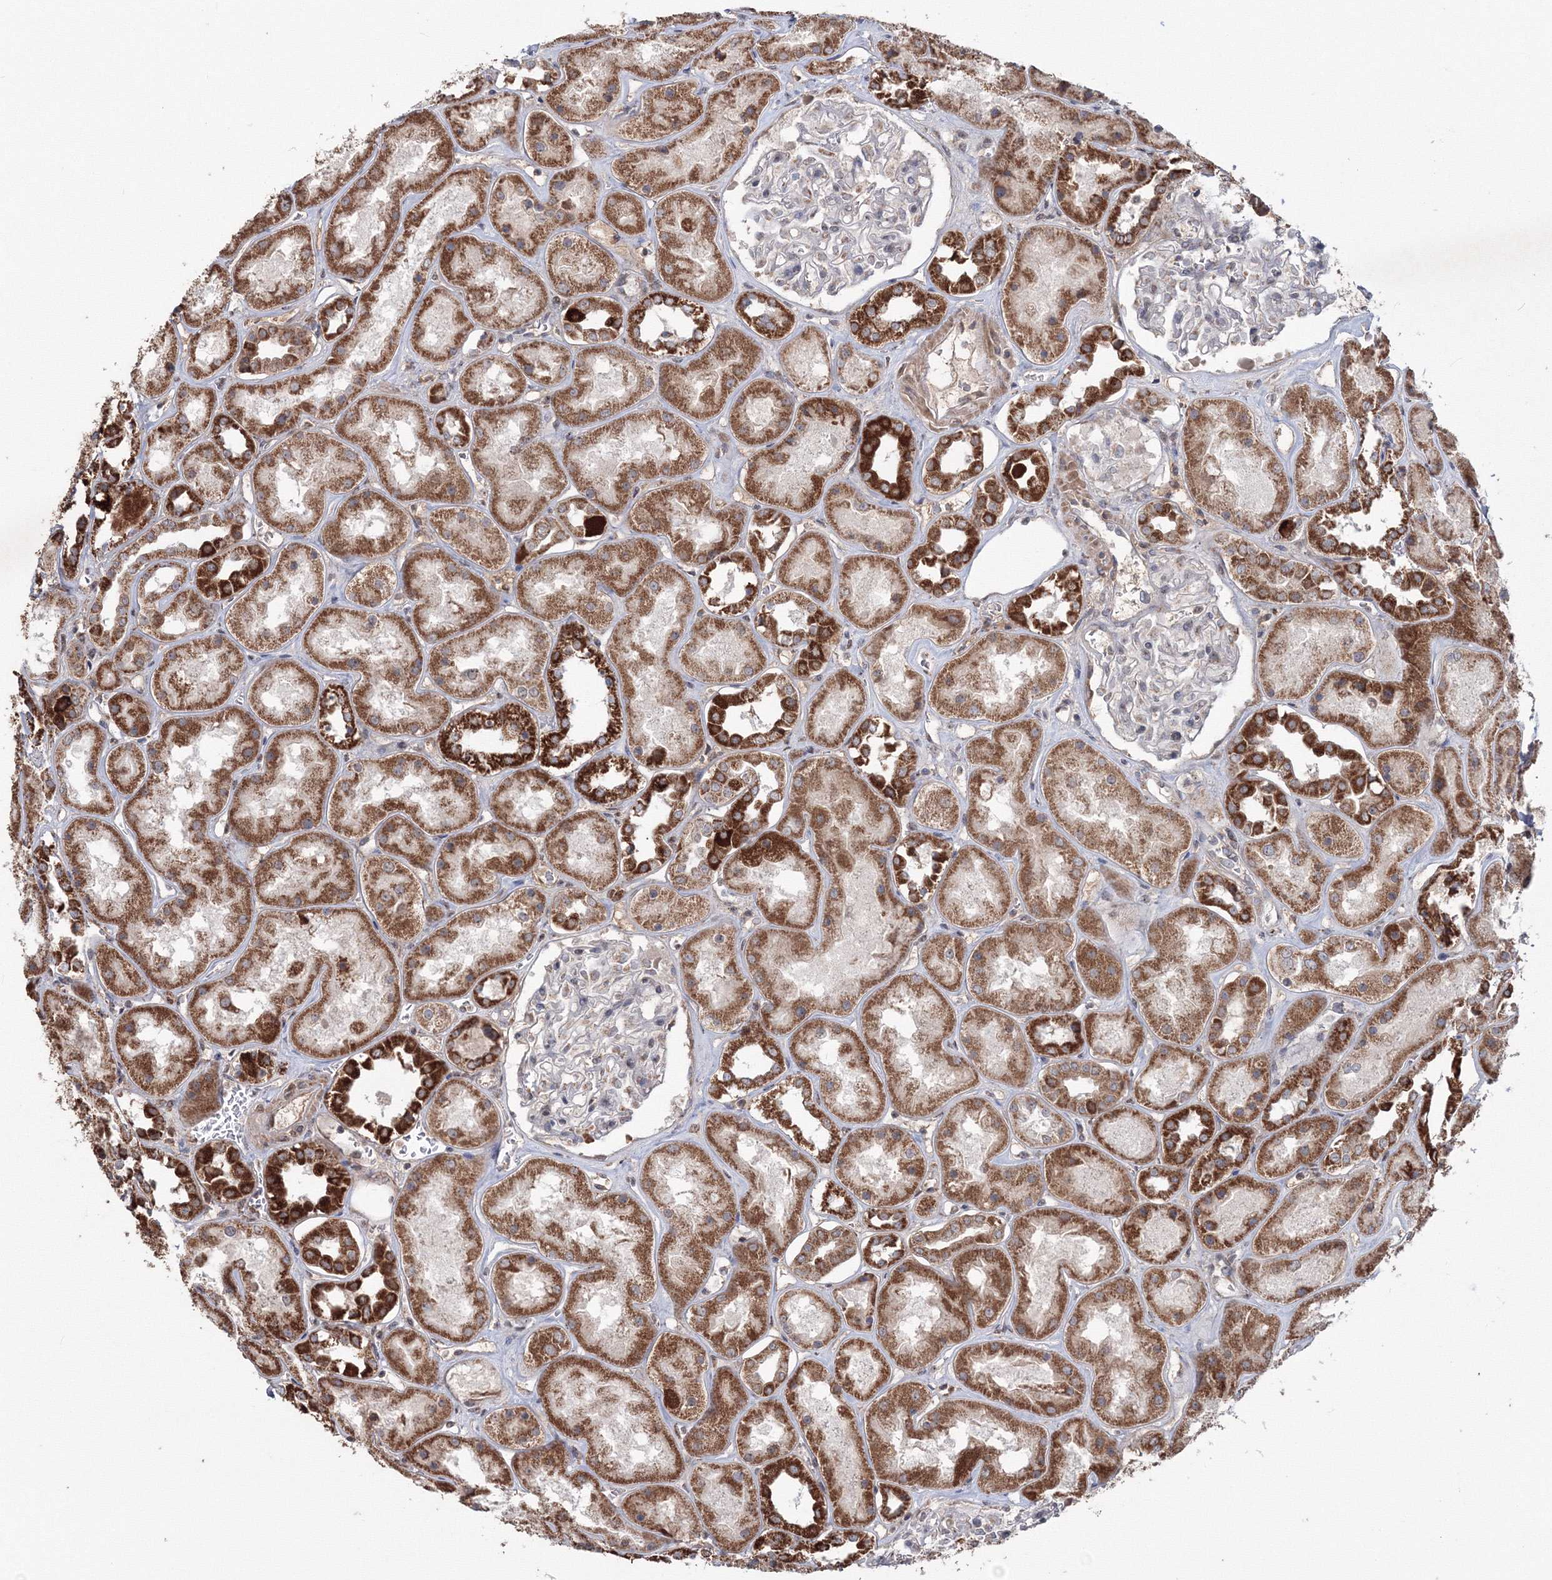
{"staining": {"intensity": "weak", "quantity": "<25%", "location": "cytoplasmic/membranous"}, "tissue": "kidney", "cell_type": "Cells in glomeruli", "image_type": "normal", "snomed": [{"axis": "morphology", "description": "Normal tissue, NOS"}, {"axis": "topography", "description": "Kidney"}], "caption": "High magnification brightfield microscopy of normal kidney stained with DAB (brown) and counterstained with hematoxylin (blue): cells in glomeruli show no significant staining.", "gene": "PEX13", "patient": {"sex": "male", "age": 70}}